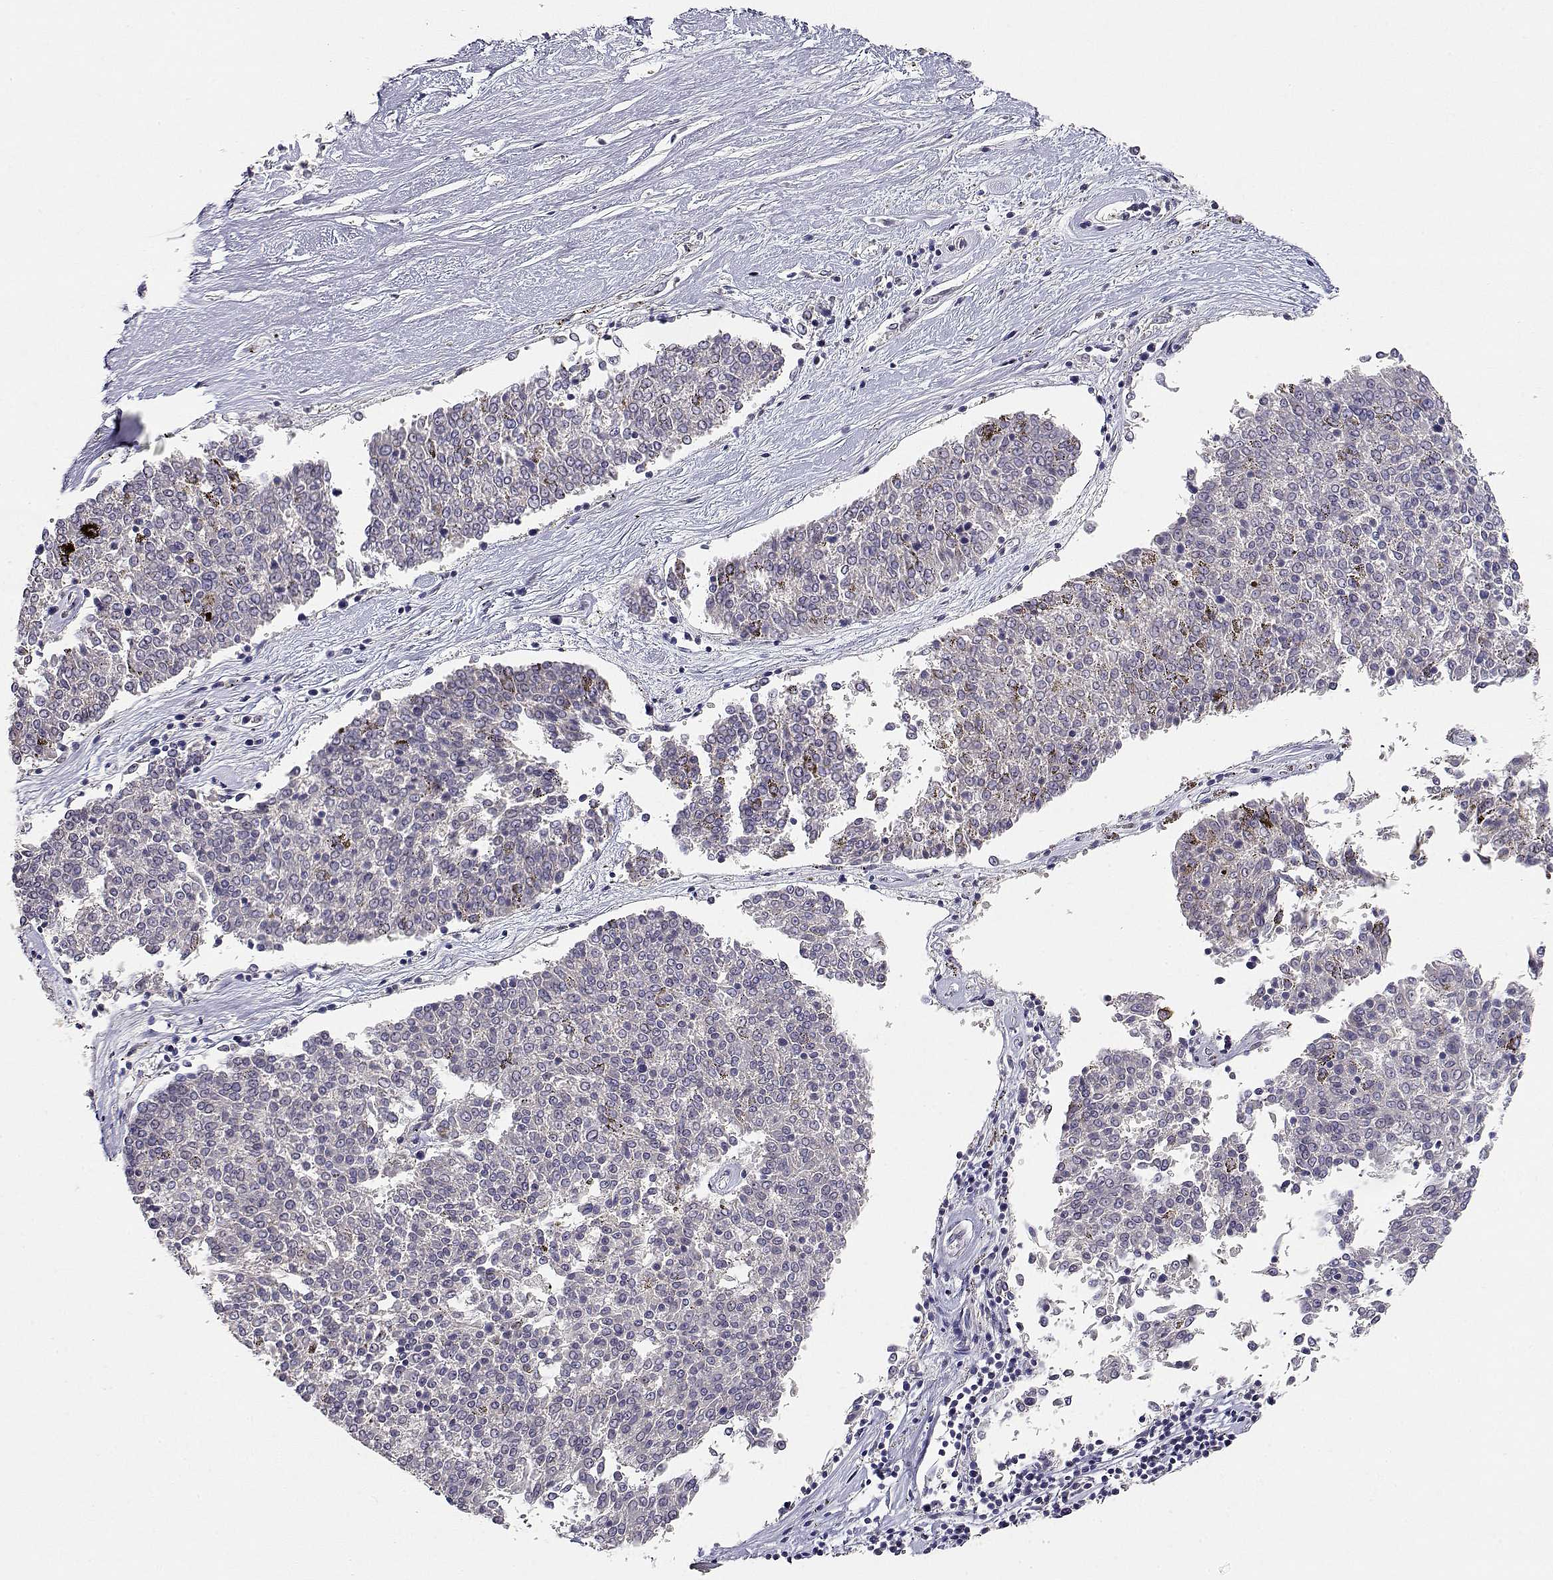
{"staining": {"intensity": "negative", "quantity": "none", "location": "none"}, "tissue": "melanoma", "cell_type": "Tumor cells", "image_type": "cancer", "snomed": [{"axis": "morphology", "description": "Malignant melanoma, NOS"}, {"axis": "topography", "description": "Skin"}], "caption": "High magnification brightfield microscopy of melanoma stained with DAB (brown) and counterstained with hematoxylin (blue): tumor cells show no significant expression.", "gene": "ADA", "patient": {"sex": "female", "age": 72}}